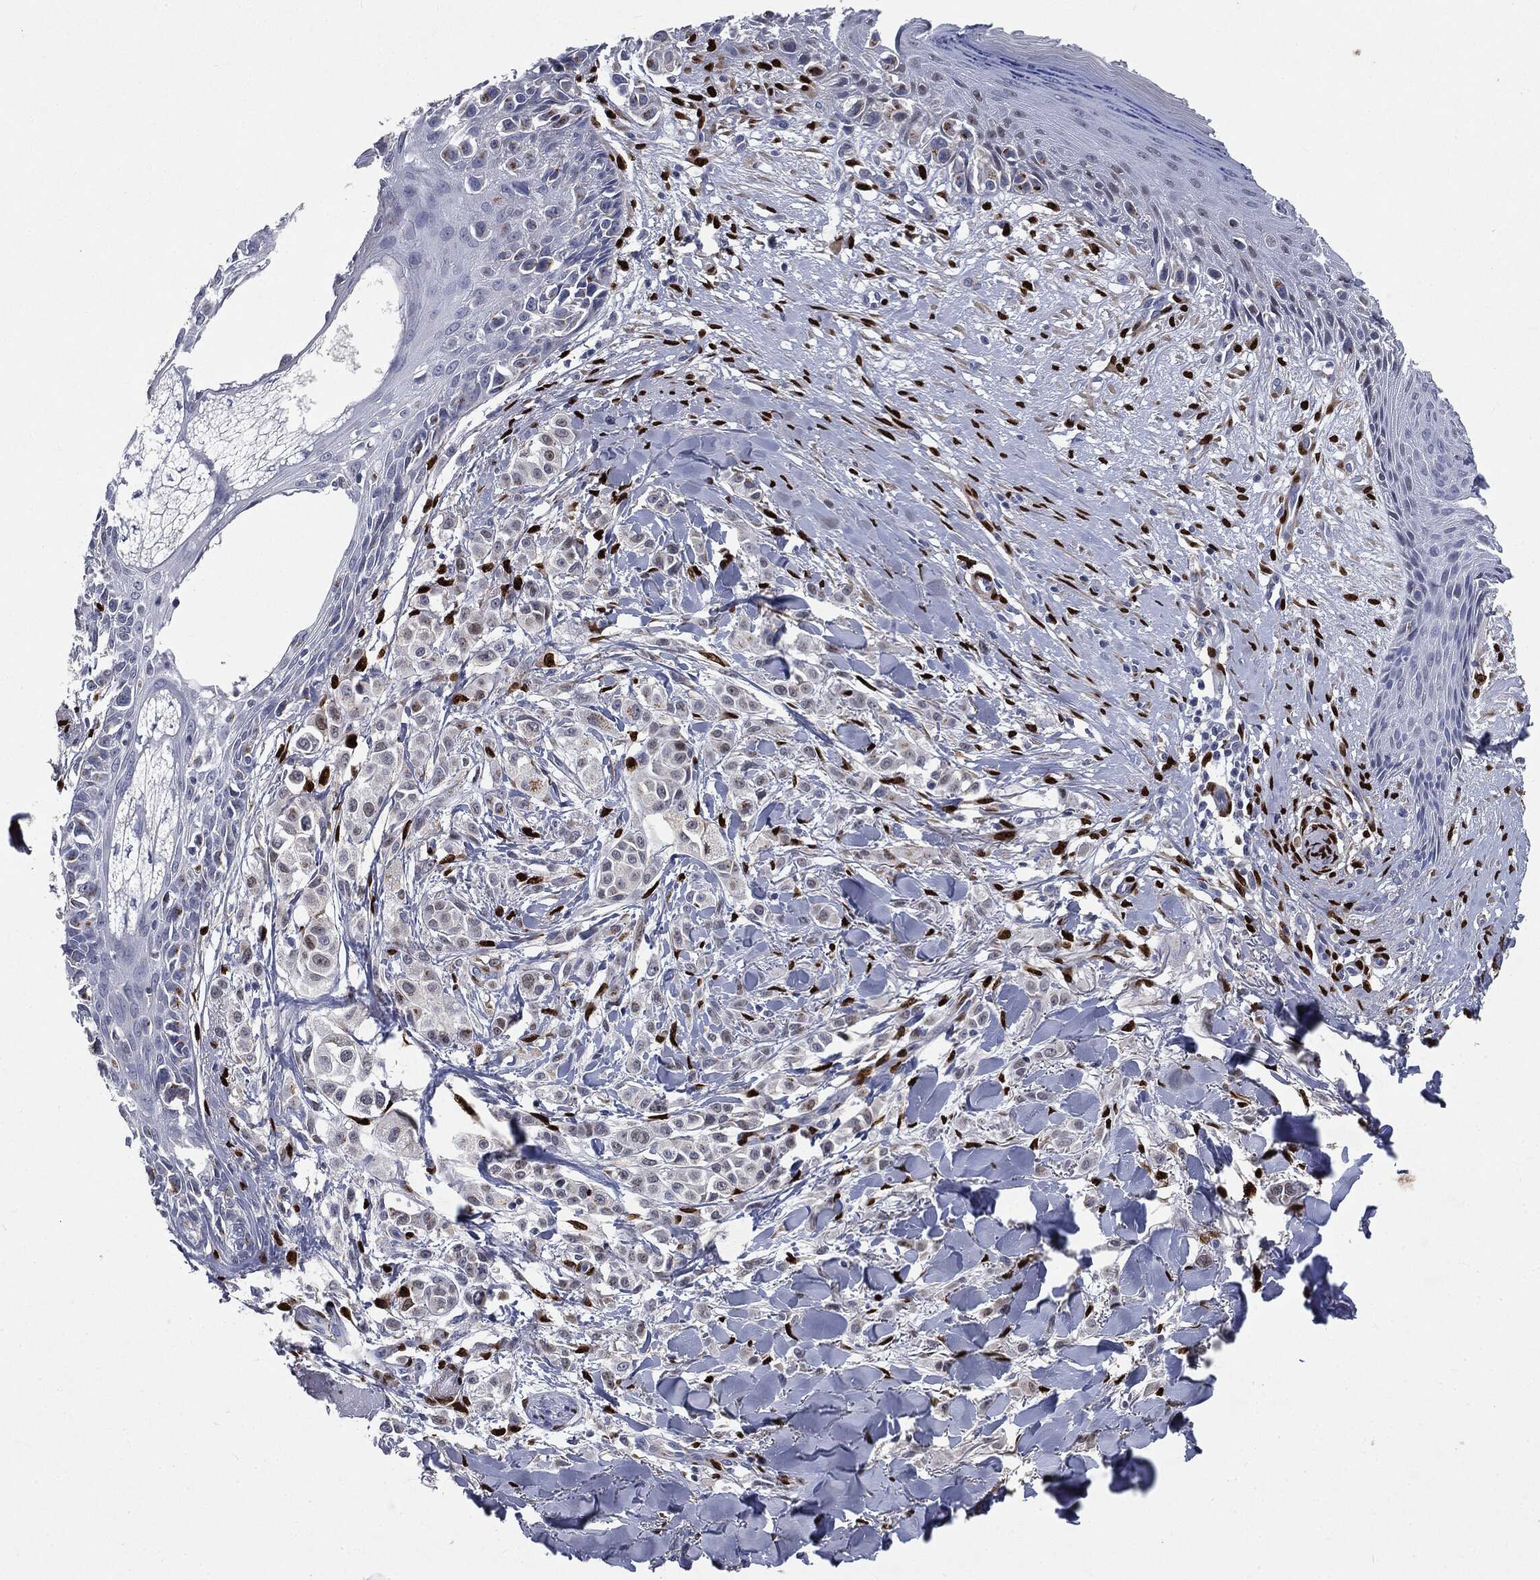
{"staining": {"intensity": "negative", "quantity": "none", "location": "none"}, "tissue": "melanoma", "cell_type": "Tumor cells", "image_type": "cancer", "snomed": [{"axis": "morphology", "description": "Malignant melanoma, NOS"}, {"axis": "topography", "description": "Skin"}], "caption": "Melanoma was stained to show a protein in brown. There is no significant expression in tumor cells.", "gene": "CASD1", "patient": {"sex": "male", "age": 57}}